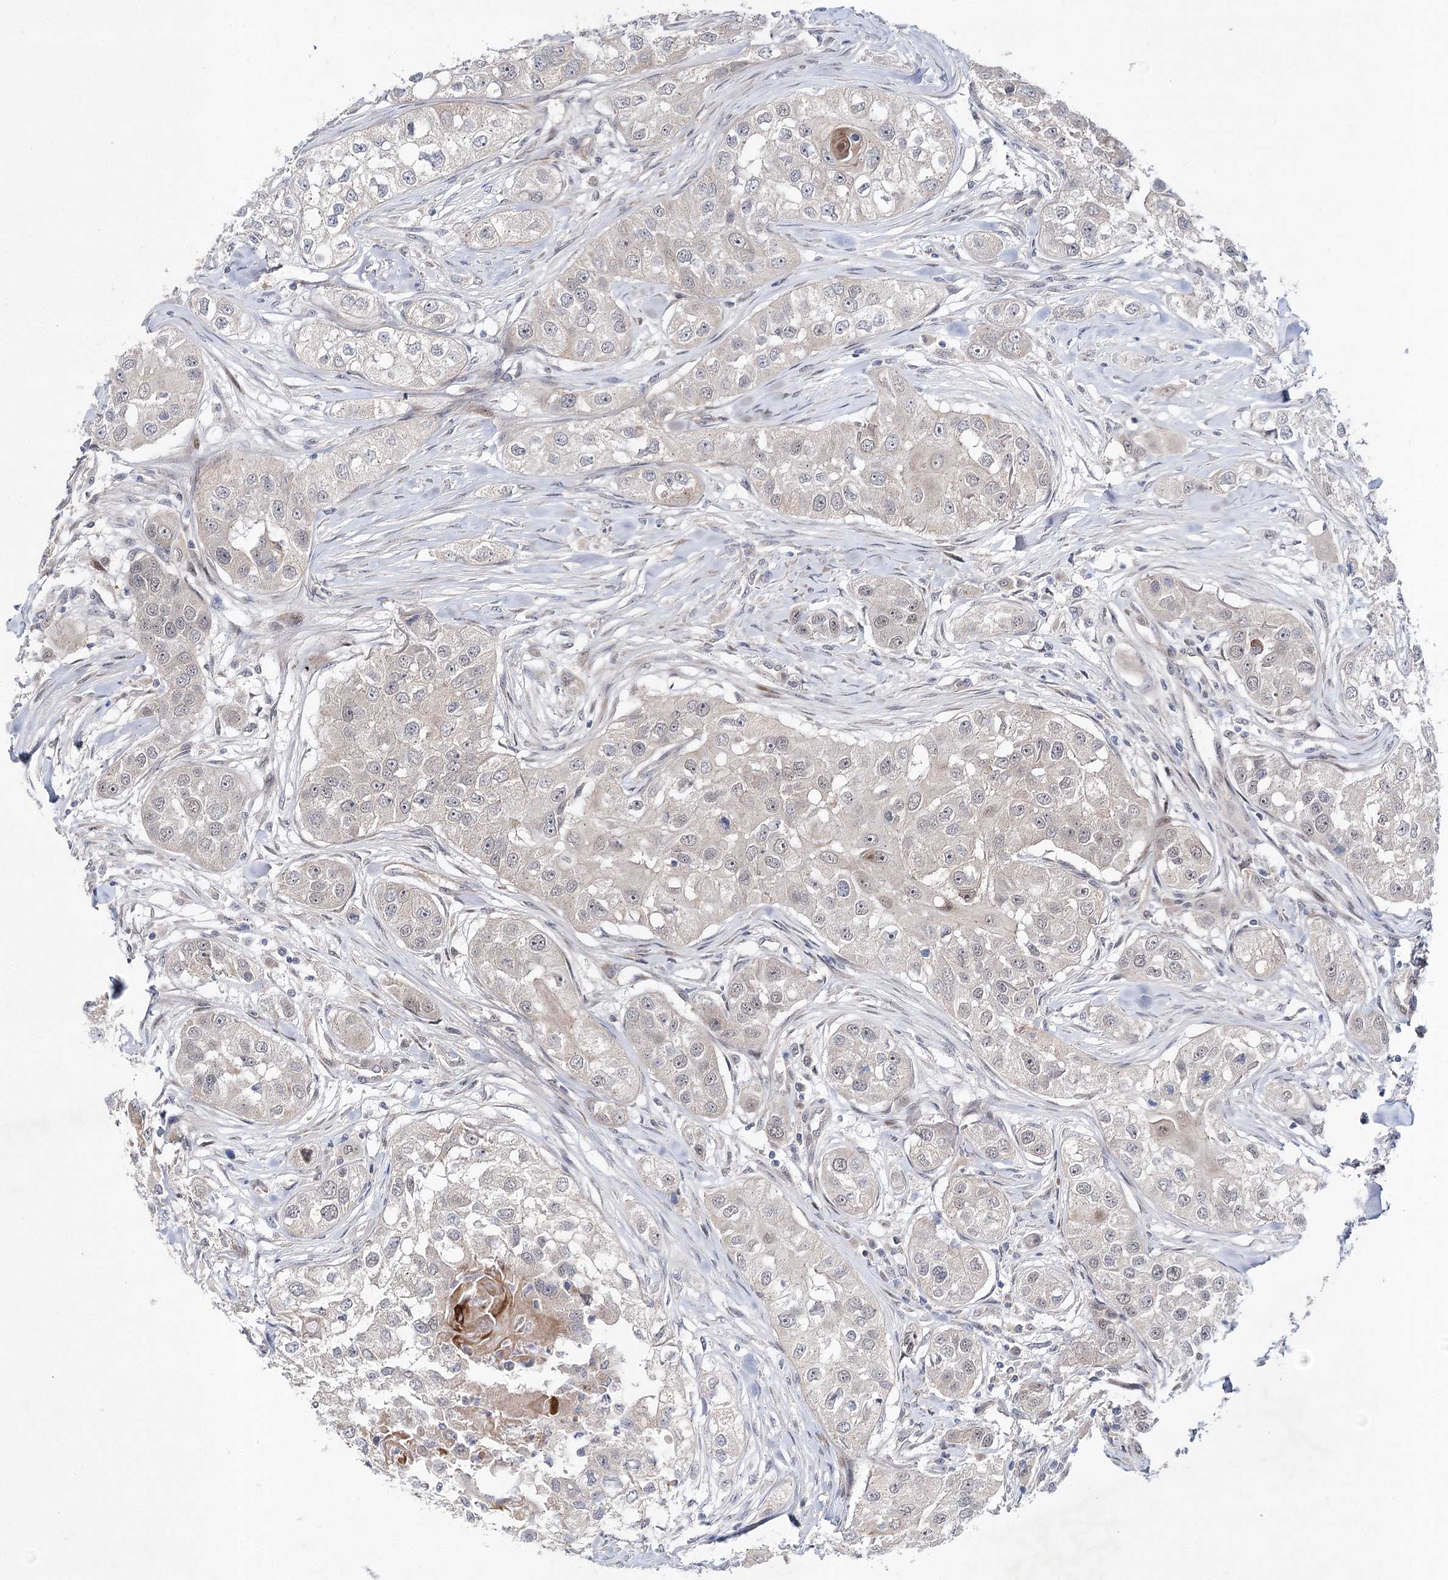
{"staining": {"intensity": "negative", "quantity": "none", "location": "none"}, "tissue": "head and neck cancer", "cell_type": "Tumor cells", "image_type": "cancer", "snomed": [{"axis": "morphology", "description": "Normal tissue, NOS"}, {"axis": "morphology", "description": "Squamous cell carcinoma, NOS"}, {"axis": "topography", "description": "Skeletal muscle"}, {"axis": "topography", "description": "Head-Neck"}], "caption": "Immunohistochemical staining of human head and neck cancer reveals no significant positivity in tumor cells. Nuclei are stained in blue.", "gene": "ARHGAP32", "patient": {"sex": "male", "age": 51}}